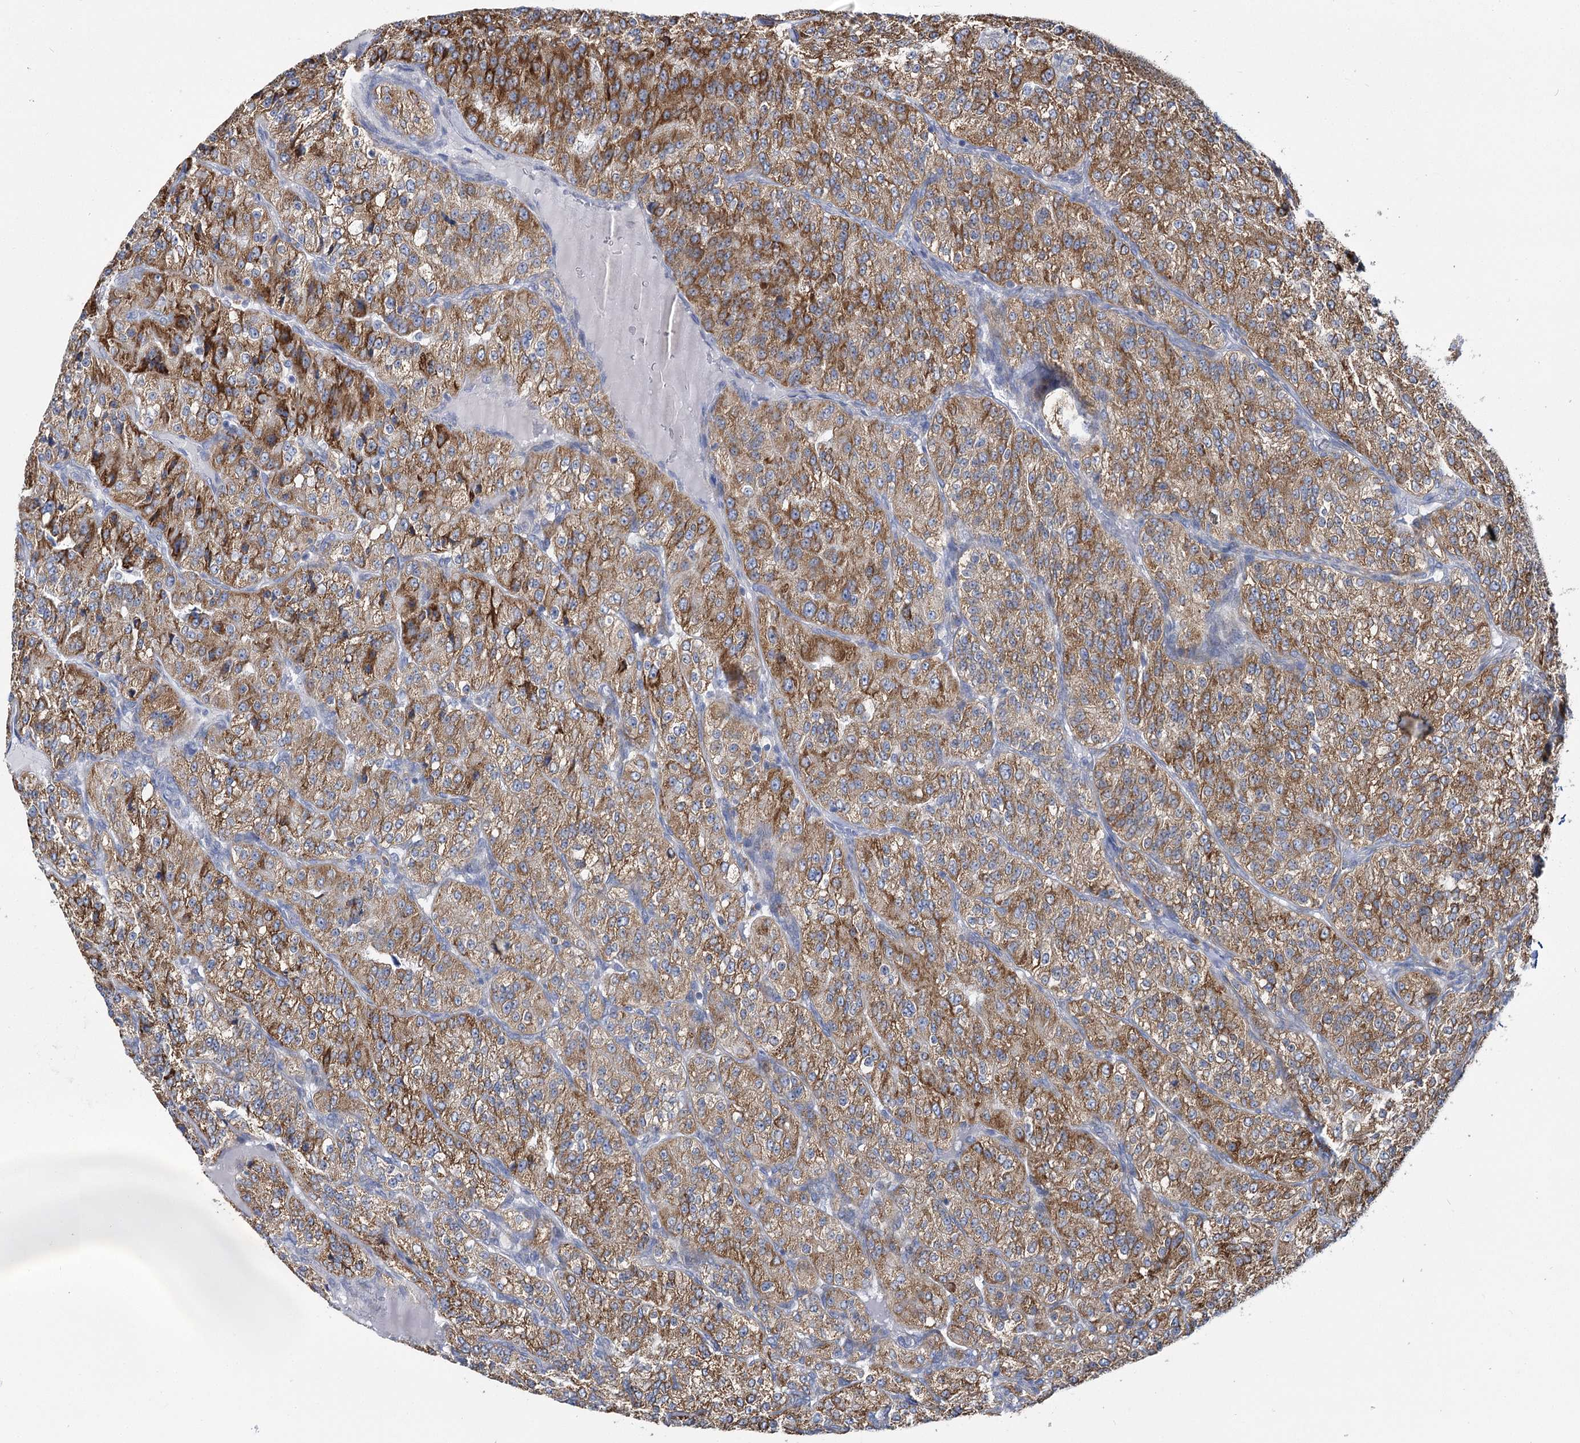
{"staining": {"intensity": "moderate", "quantity": ">75%", "location": "cytoplasmic/membranous"}, "tissue": "renal cancer", "cell_type": "Tumor cells", "image_type": "cancer", "snomed": [{"axis": "morphology", "description": "Adenocarcinoma, NOS"}, {"axis": "topography", "description": "Kidney"}], "caption": "High-power microscopy captured an IHC histopathology image of renal cancer (adenocarcinoma), revealing moderate cytoplasmic/membranous staining in about >75% of tumor cells.", "gene": "THUMPD3", "patient": {"sex": "female", "age": 63}}